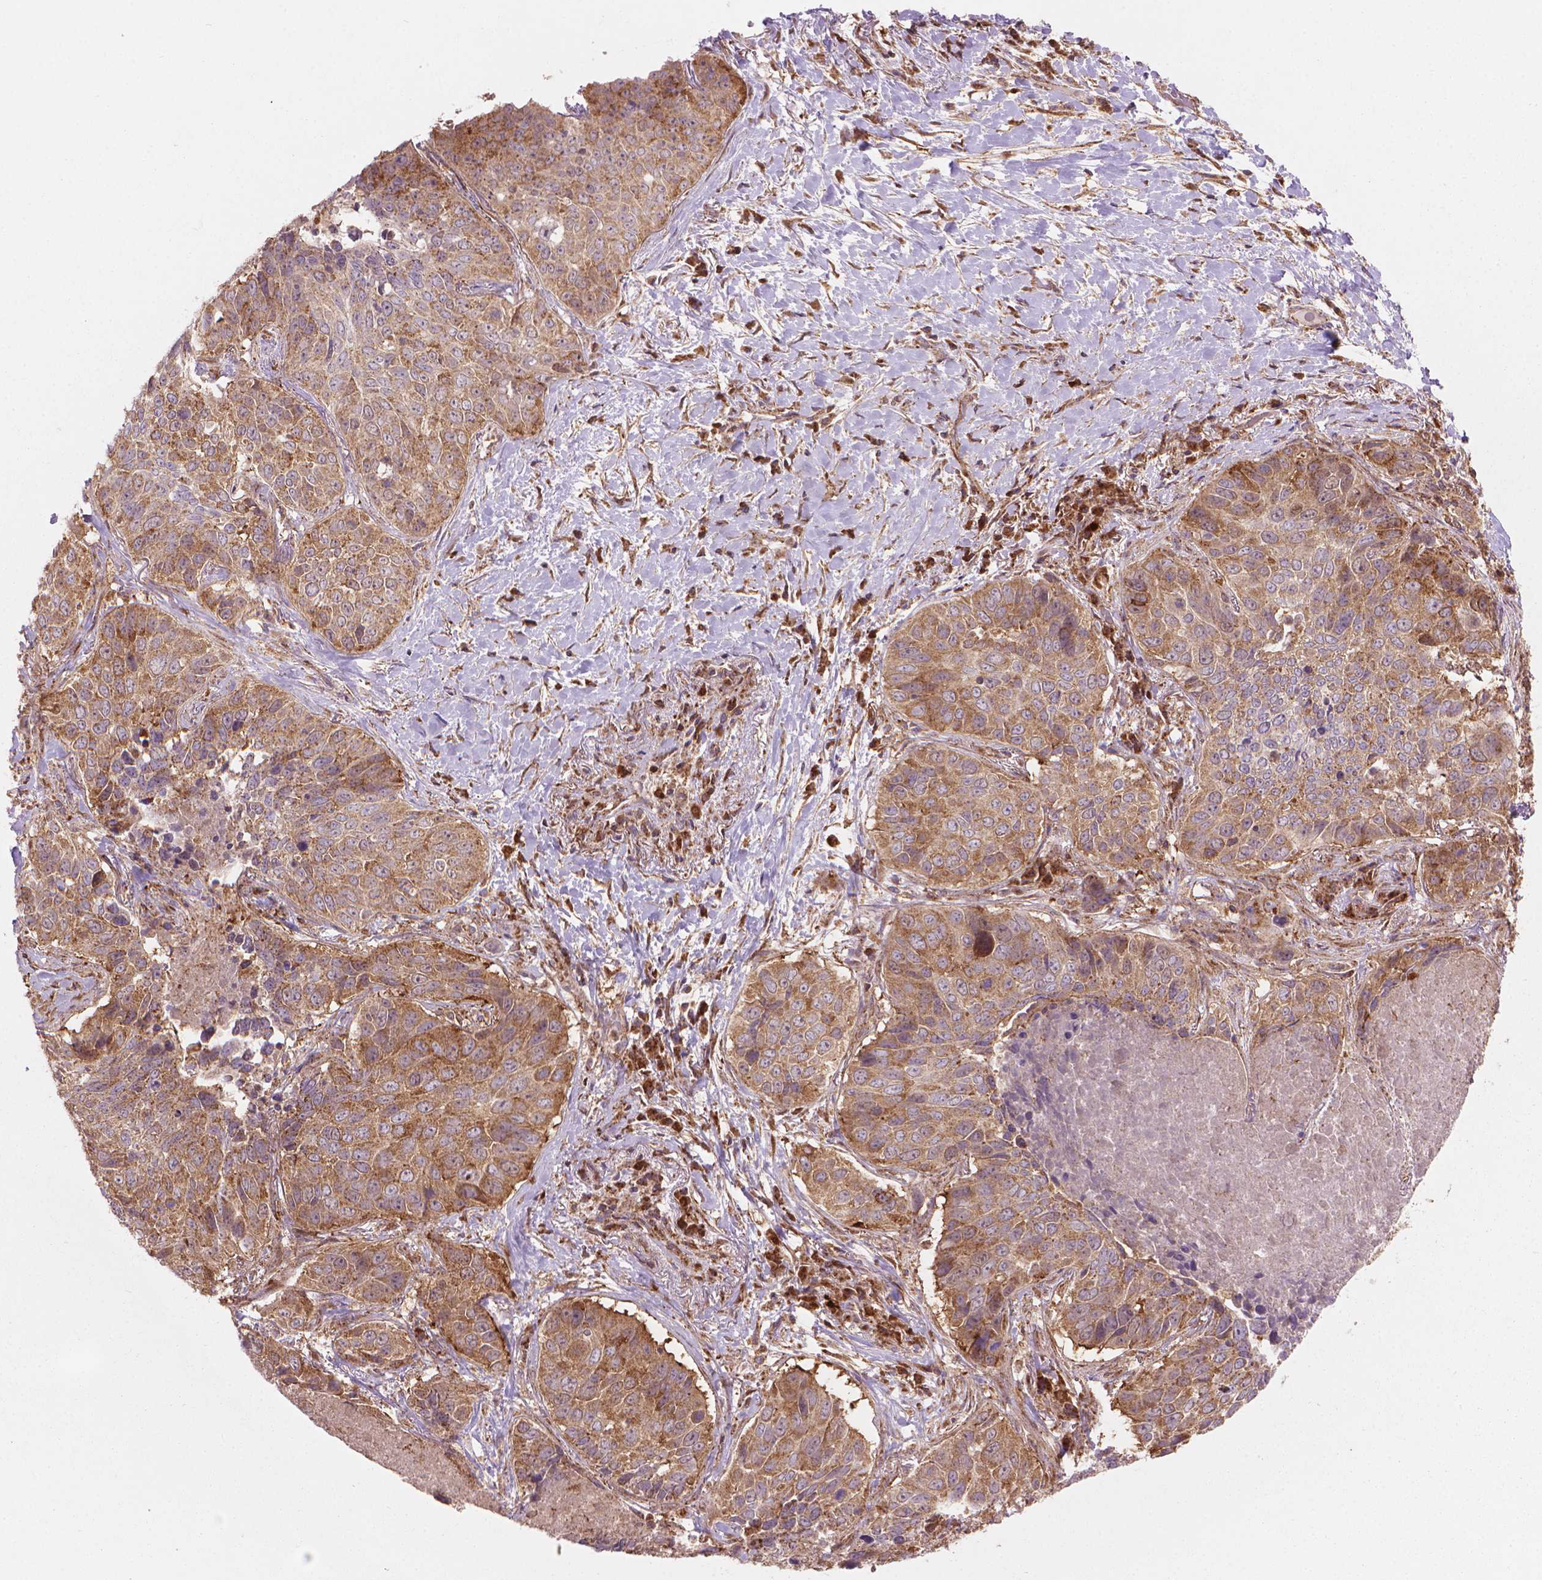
{"staining": {"intensity": "weak", "quantity": ">75%", "location": "cytoplasmic/membranous"}, "tissue": "lung cancer", "cell_type": "Tumor cells", "image_type": "cancer", "snomed": [{"axis": "morphology", "description": "Normal tissue, NOS"}, {"axis": "morphology", "description": "Squamous cell carcinoma, NOS"}, {"axis": "topography", "description": "Bronchus"}, {"axis": "topography", "description": "Lung"}], "caption": "Lung squamous cell carcinoma stained with DAB (3,3'-diaminobenzidine) immunohistochemistry (IHC) displays low levels of weak cytoplasmic/membranous positivity in approximately >75% of tumor cells. Nuclei are stained in blue.", "gene": "VARS2", "patient": {"sex": "male", "age": 64}}